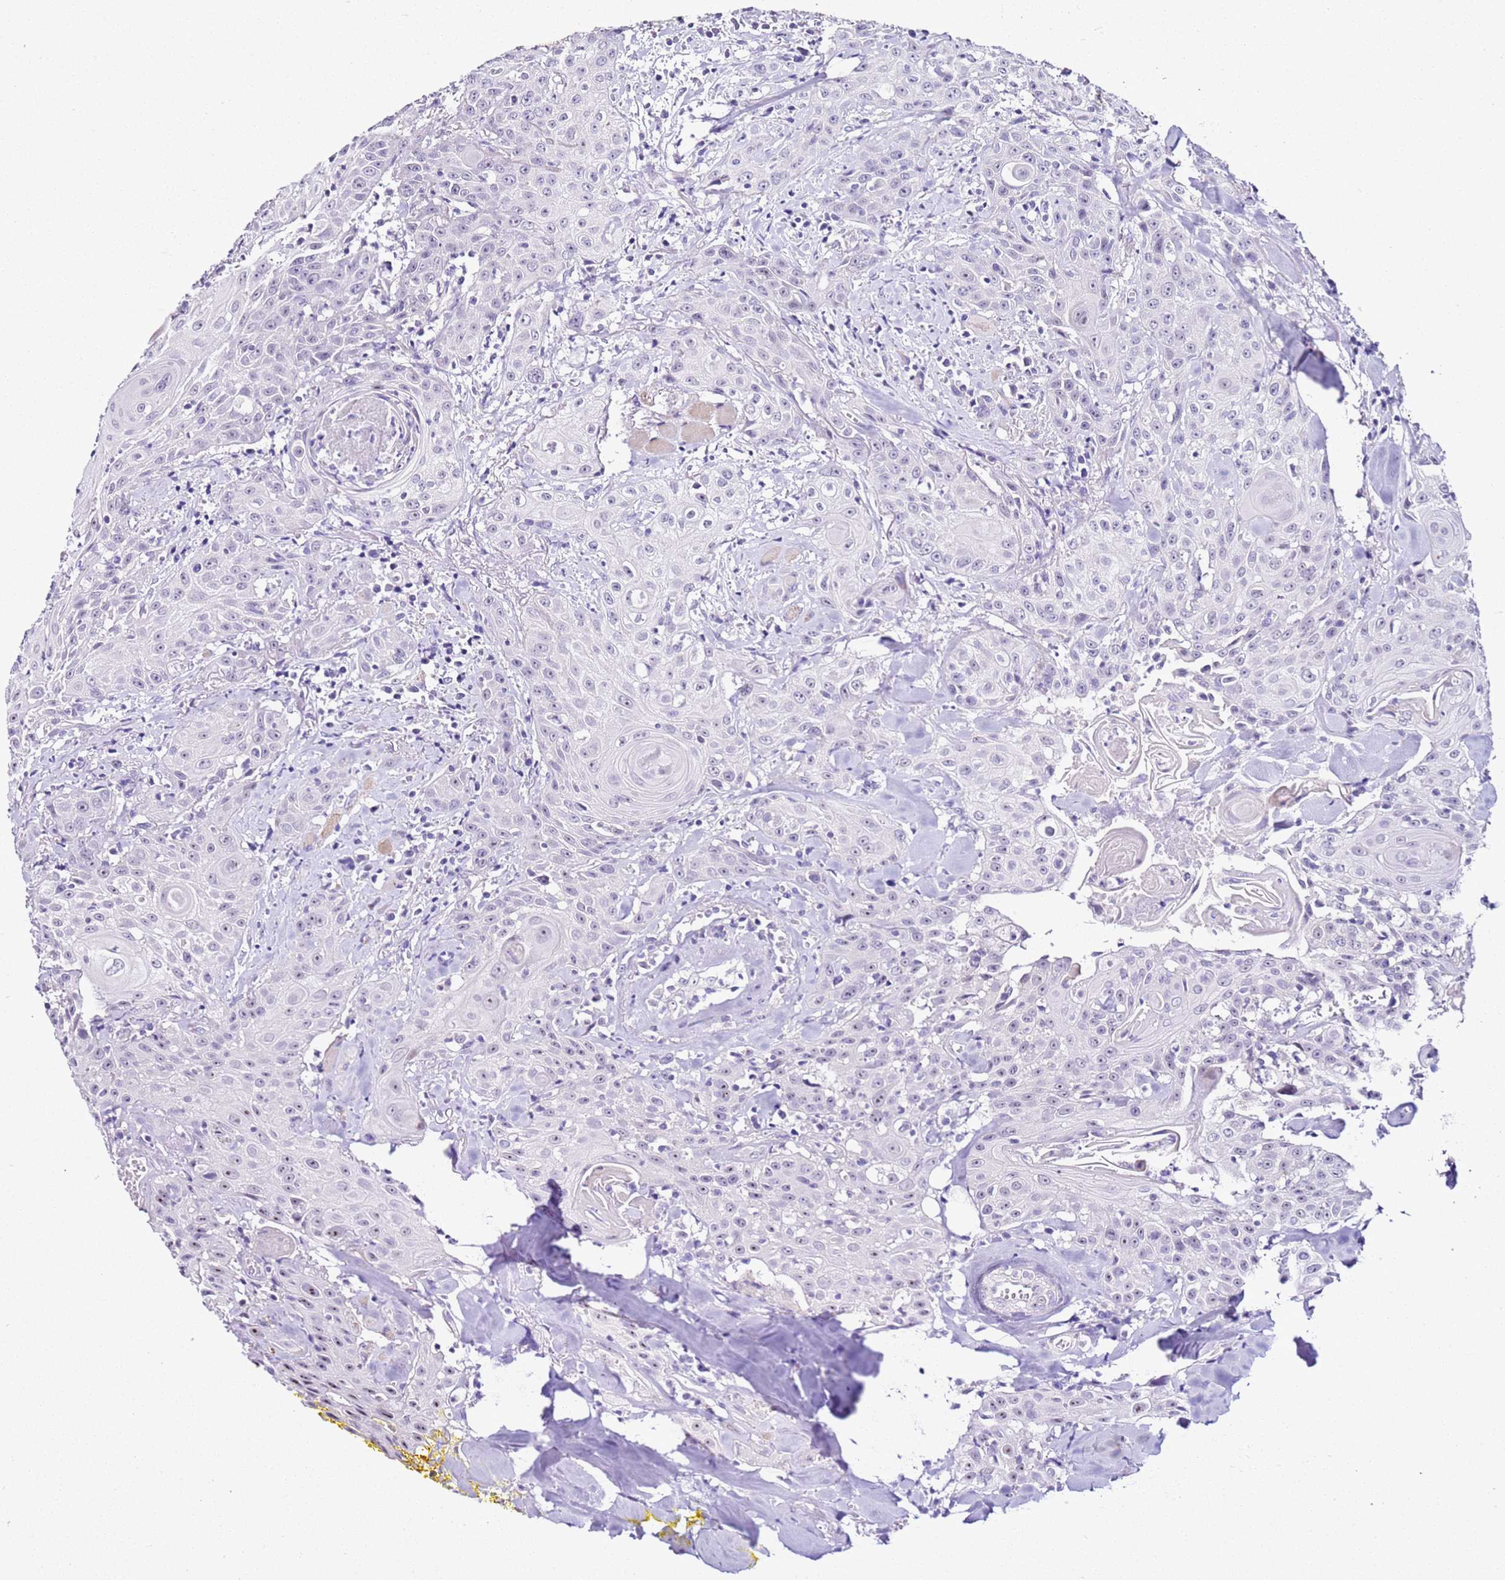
{"staining": {"intensity": "weak", "quantity": "<25%", "location": "nuclear"}, "tissue": "head and neck cancer", "cell_type": "Tumor cells", "image_type": "cancer", "snomed": [{"axis": "morphology", "description": "Squamous cell carcinoma, NOS"}, {"axis": "topography", "description": "Oral tissue"}, {"axis": "topography", "description": "Head-Neck"}], "caption": "This is an immunohistochemistry photomicrograph of human head and neck squamous cell carcinoma. There is no staining in tumor cells.", "gene": "HGD", "patient": {"sex": "female", "age": 82}}